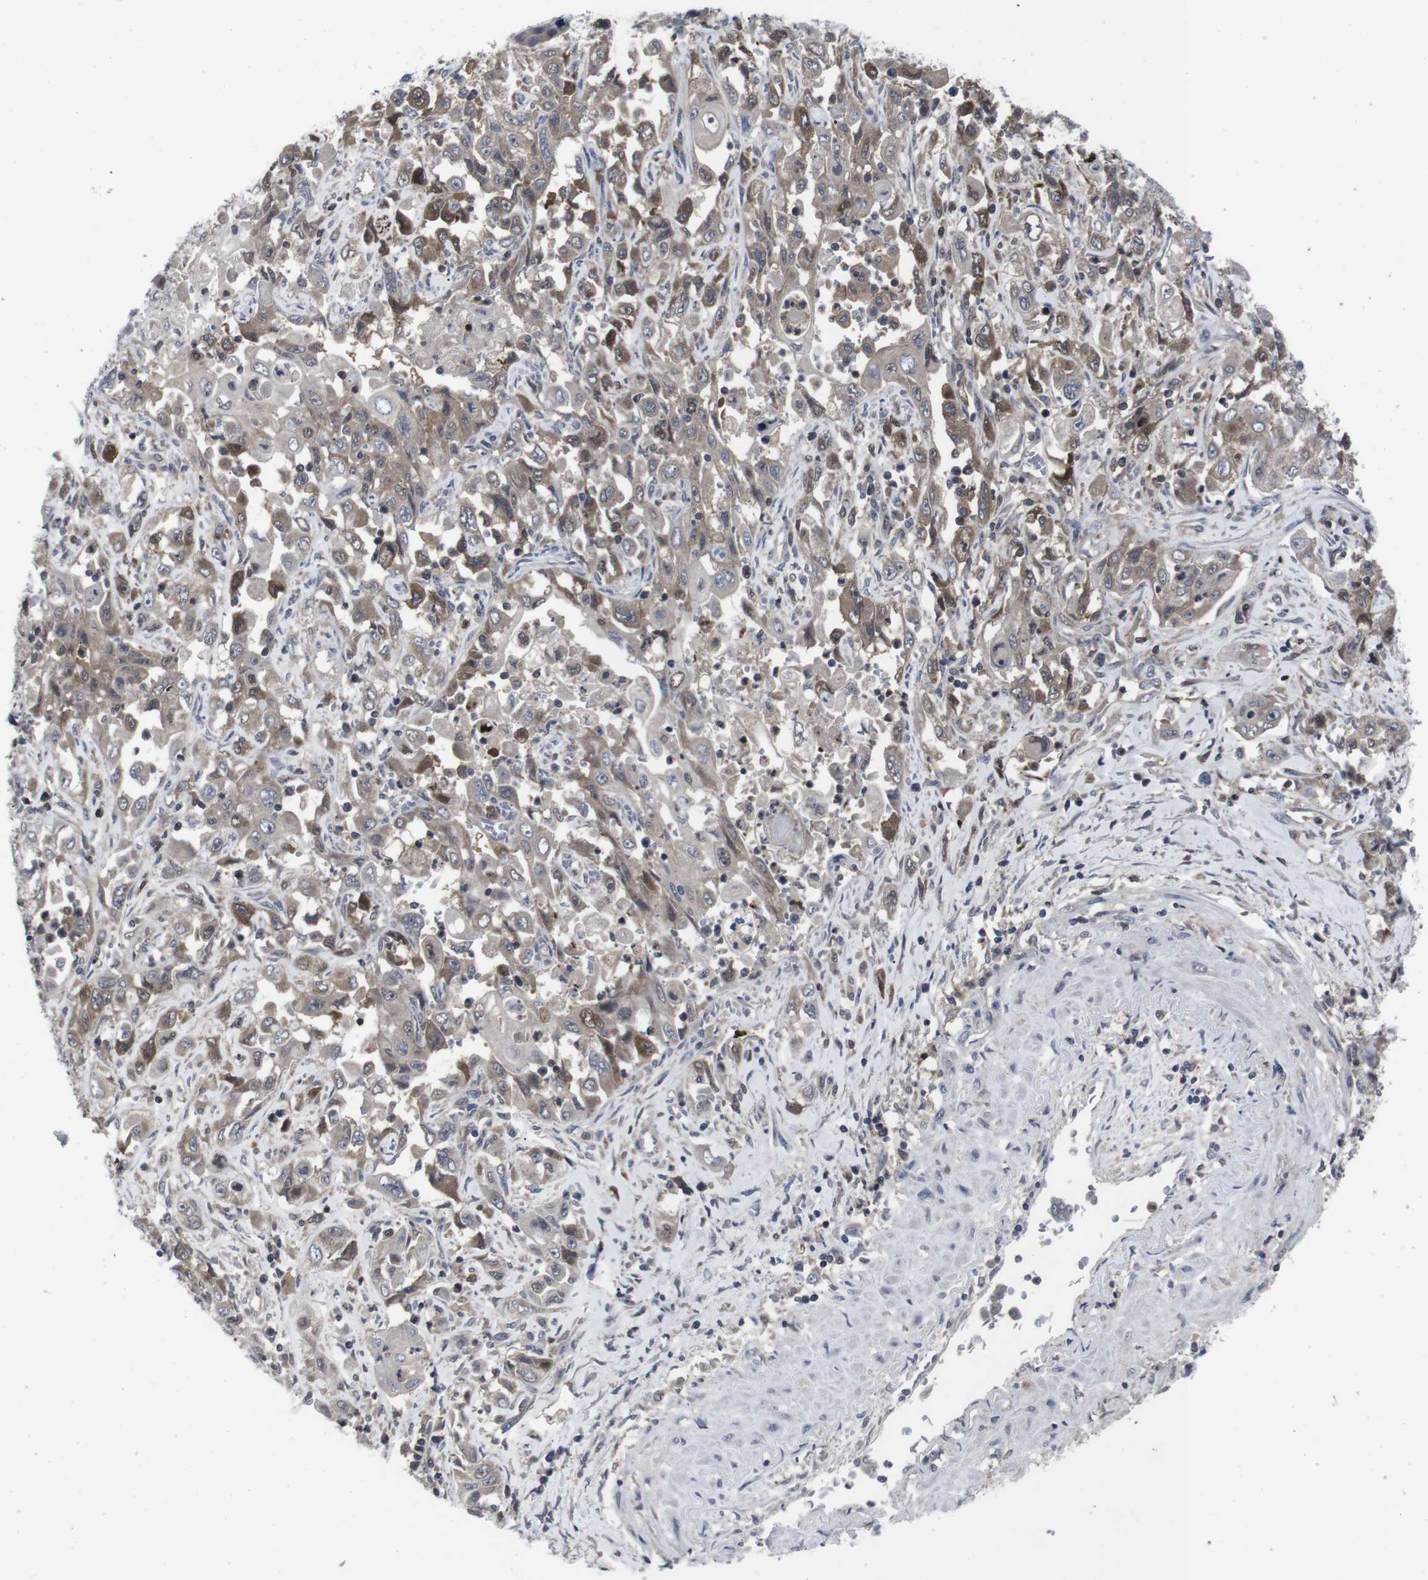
{"staining": {"intensity": "moderate", "quantity": ">75%", "location": "cytoplasmic/membranous"}, "tissue": "pancreatic cancer", "cell_type": "Tumor cells", "image_type": "cancer", "snomed": [{"axis": "morphology", "description": "Adenocarcinoma, NOS"}, {"axis": "topography", "description": "Pancreas"}], "caption": "DAB immunohistochemical staining of human pancreatic cancer (adenocarcinoma) shows moderate cytoplasmic/membranous protein positivity in approximately >75% of tumor cells.", "gene": "HPRT1", "patient": {"sex": "male", "age": 70}}